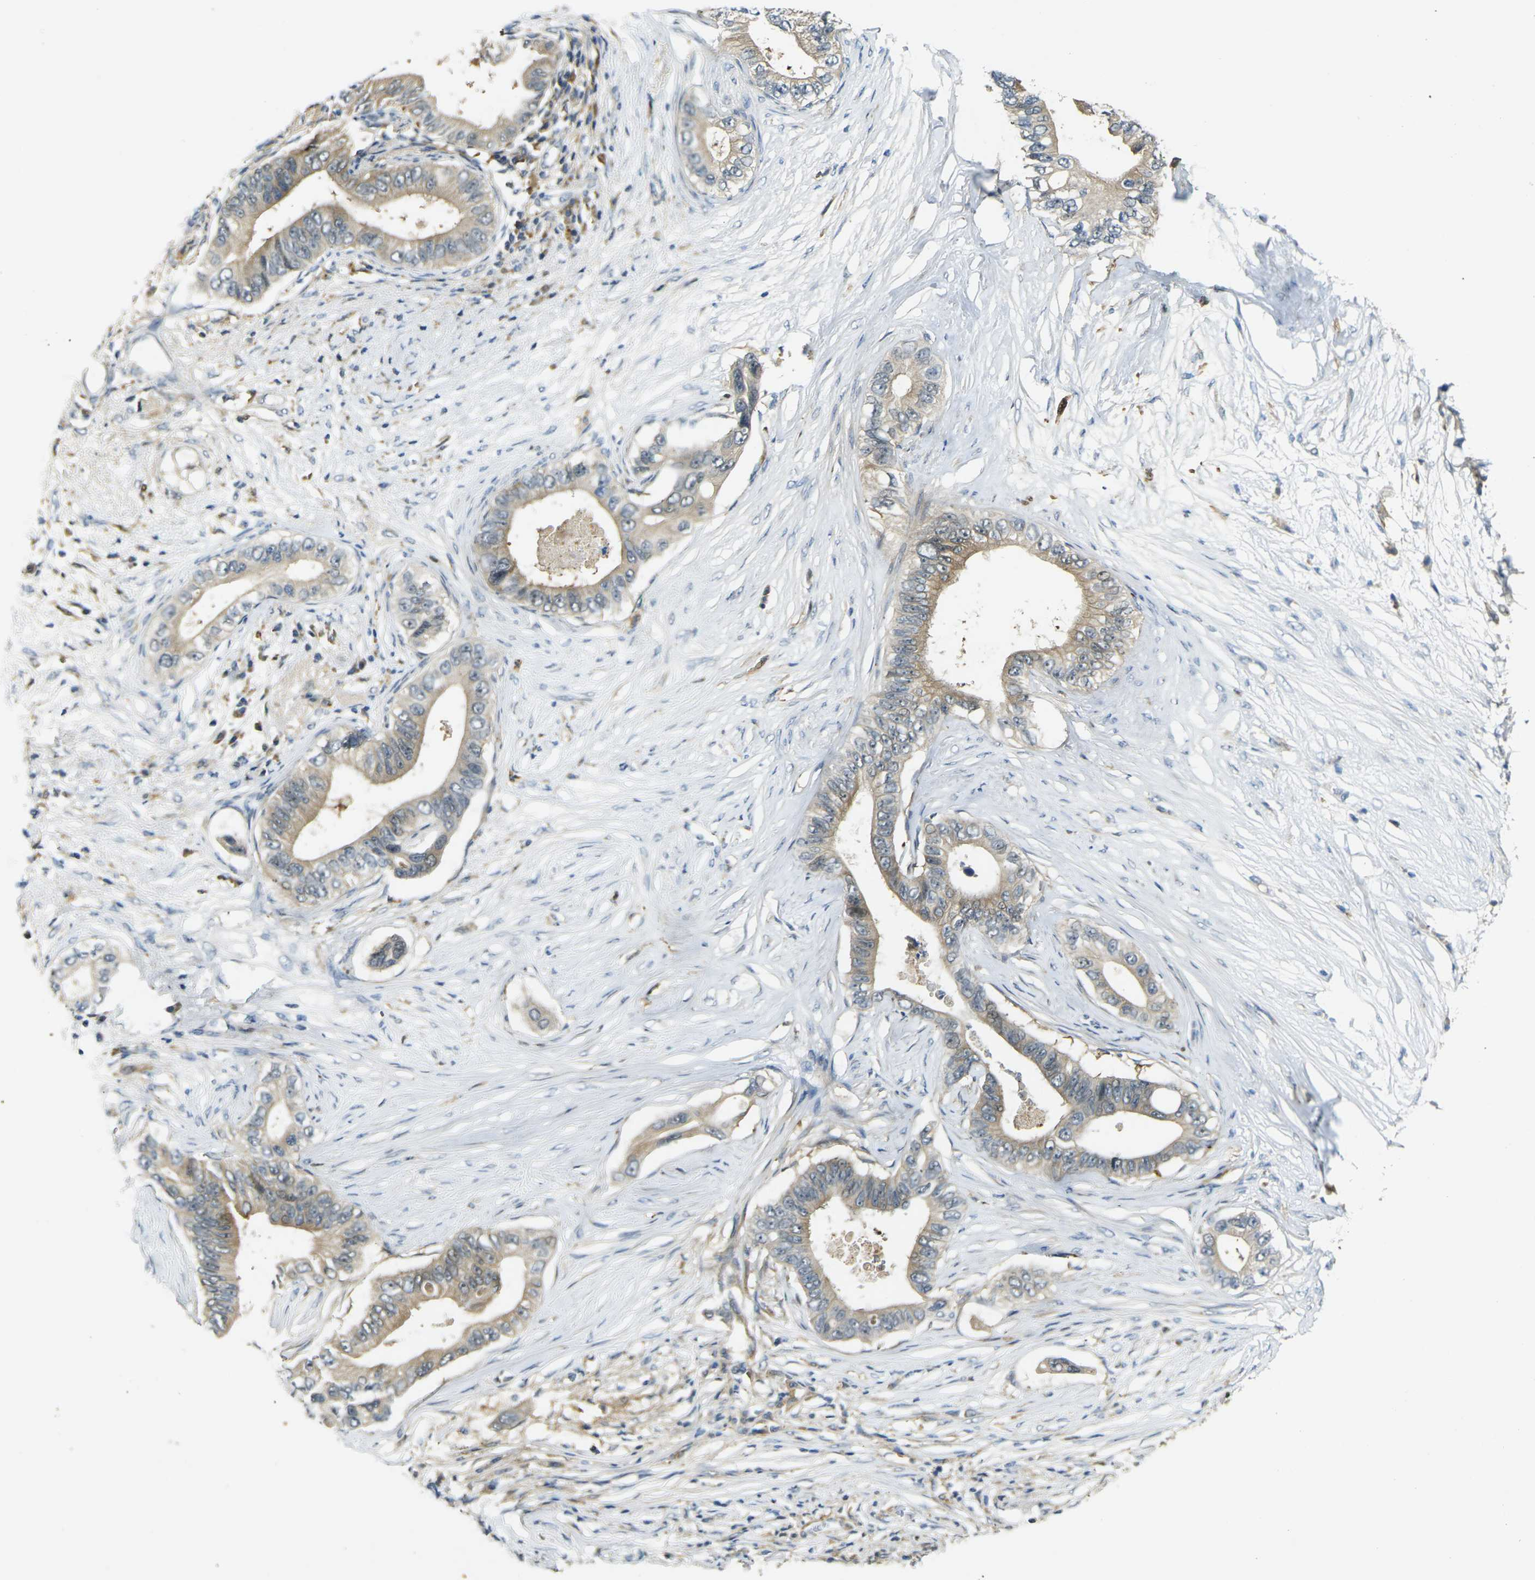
{"staining": {"intensity": "weak", "quantity": ">75%", "location": "cytoplasmic/membranous"}, "tissue": "pancreatic cancer", "cell_type": "Tumor cells", "image_type": "cancer", "snomed": [{"axis": "morphology", "description": "Adenocarcinoma, NOS"}, {"axis": "topography", "description": "Pancreas"}], "caption": "A high-resolution histopathology image shows immunohistochemistry (IHC) staining of pancreatic adenocarcinoma, which exhibits weak cytoplasmic/membranous positivity in about >75% of tumor cells. Immunohistochemistry (ihc) stains the protein of interest in brown and the nuclei are stained blue.", "gene": "PIGL", "patient": {"sex": "male", "age": 77}}